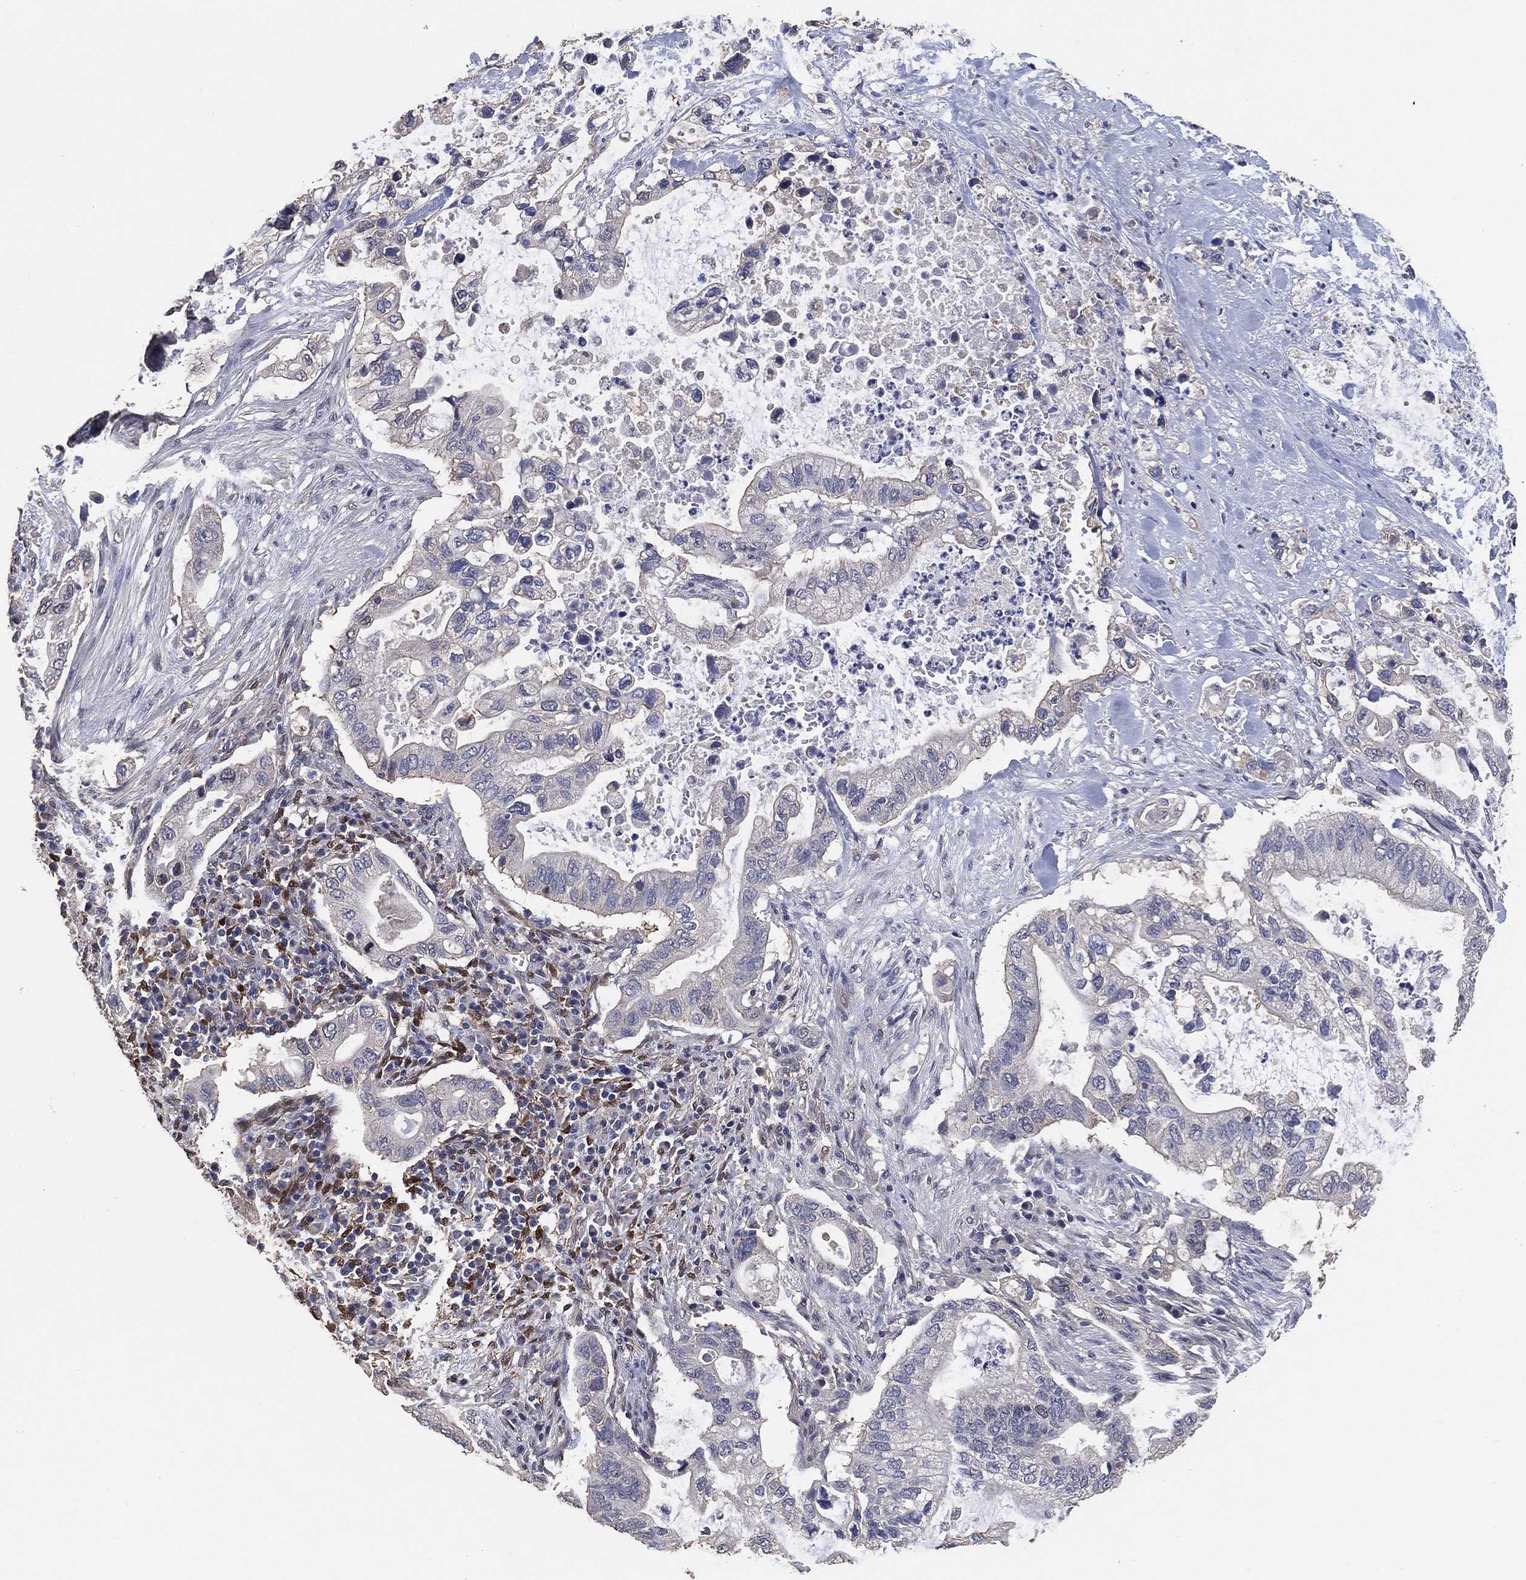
{"staining": {"intensity": "negative", "quantity": "none", "location": "none"}, "tissue": "pancreatic cancer", "cell_type": "Tumor cells", "image_type": "cancer", "snomed": [{"axis": "morphology", "description": "Adenocarcinoma, NOS"}, {"axis": "topography", "description": "Pancreas"}], "caption": "This is an immunohistochemistry (IHC) photomicrograph of human adenocarcinoma (pancreatic). There is no positivity in tumor cells.", "gene": "KLK5", "patient": {"sex": "female", "age": 72}}